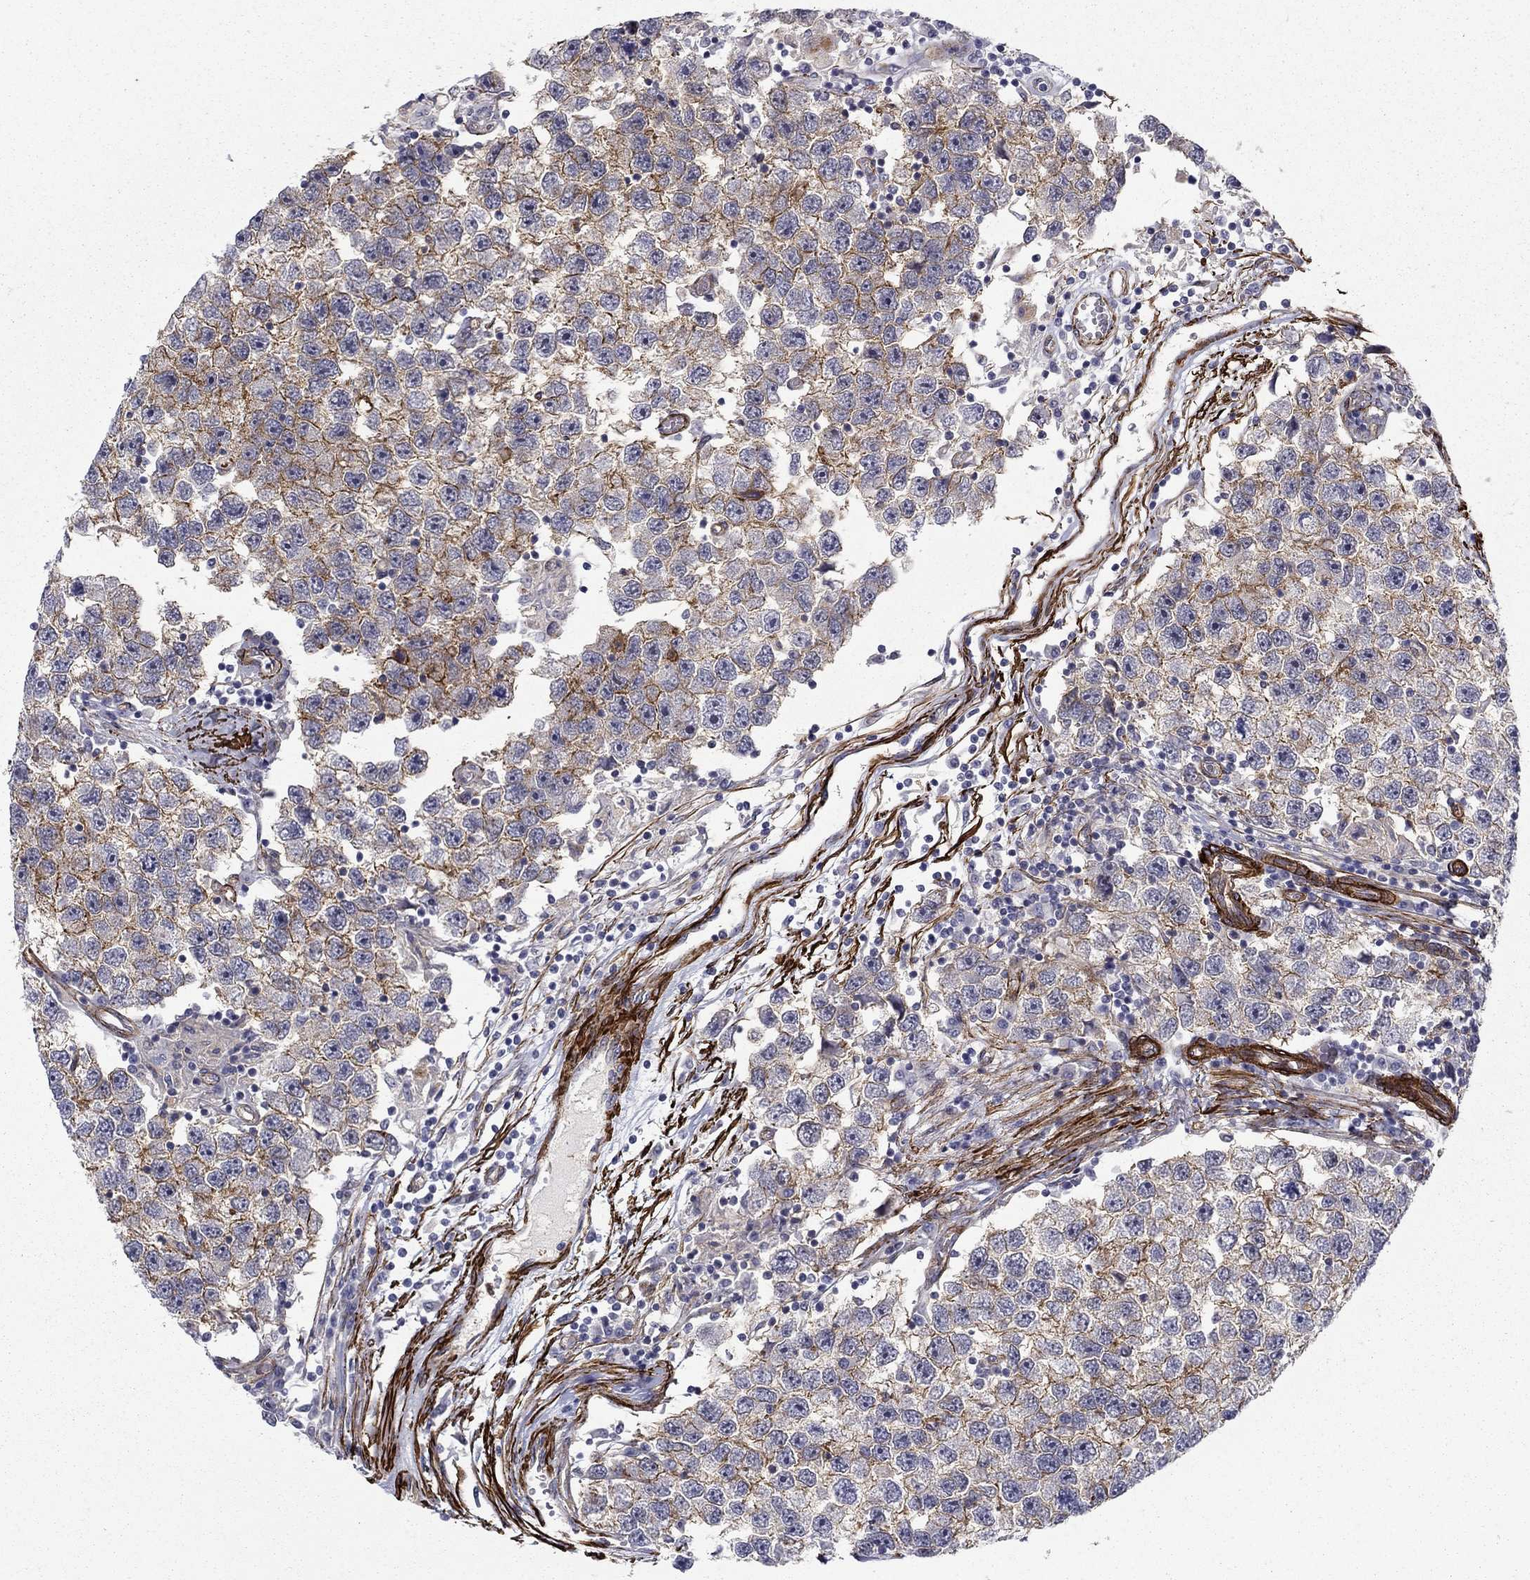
{"staining": {"intensity": "strong", "quantity": "<25%", "location": "cytoplasmic/membranous"}, "tissue": "testis cancer", "cell_type": "Tumor cells", "image_type": "cancer", "snomed": [{"axis": "morphology", "description": "Seminoma, NOS"}, {"axis": "topography", "description": "Testis"}], "caption": "An image of human testis cancer (seminoma) stained for a protein exhibits strong cytoplasmic/membranous brown staining in tumor cells.", "gene": "KRBA1", "patient": {"sex": "male", "age": 26}}